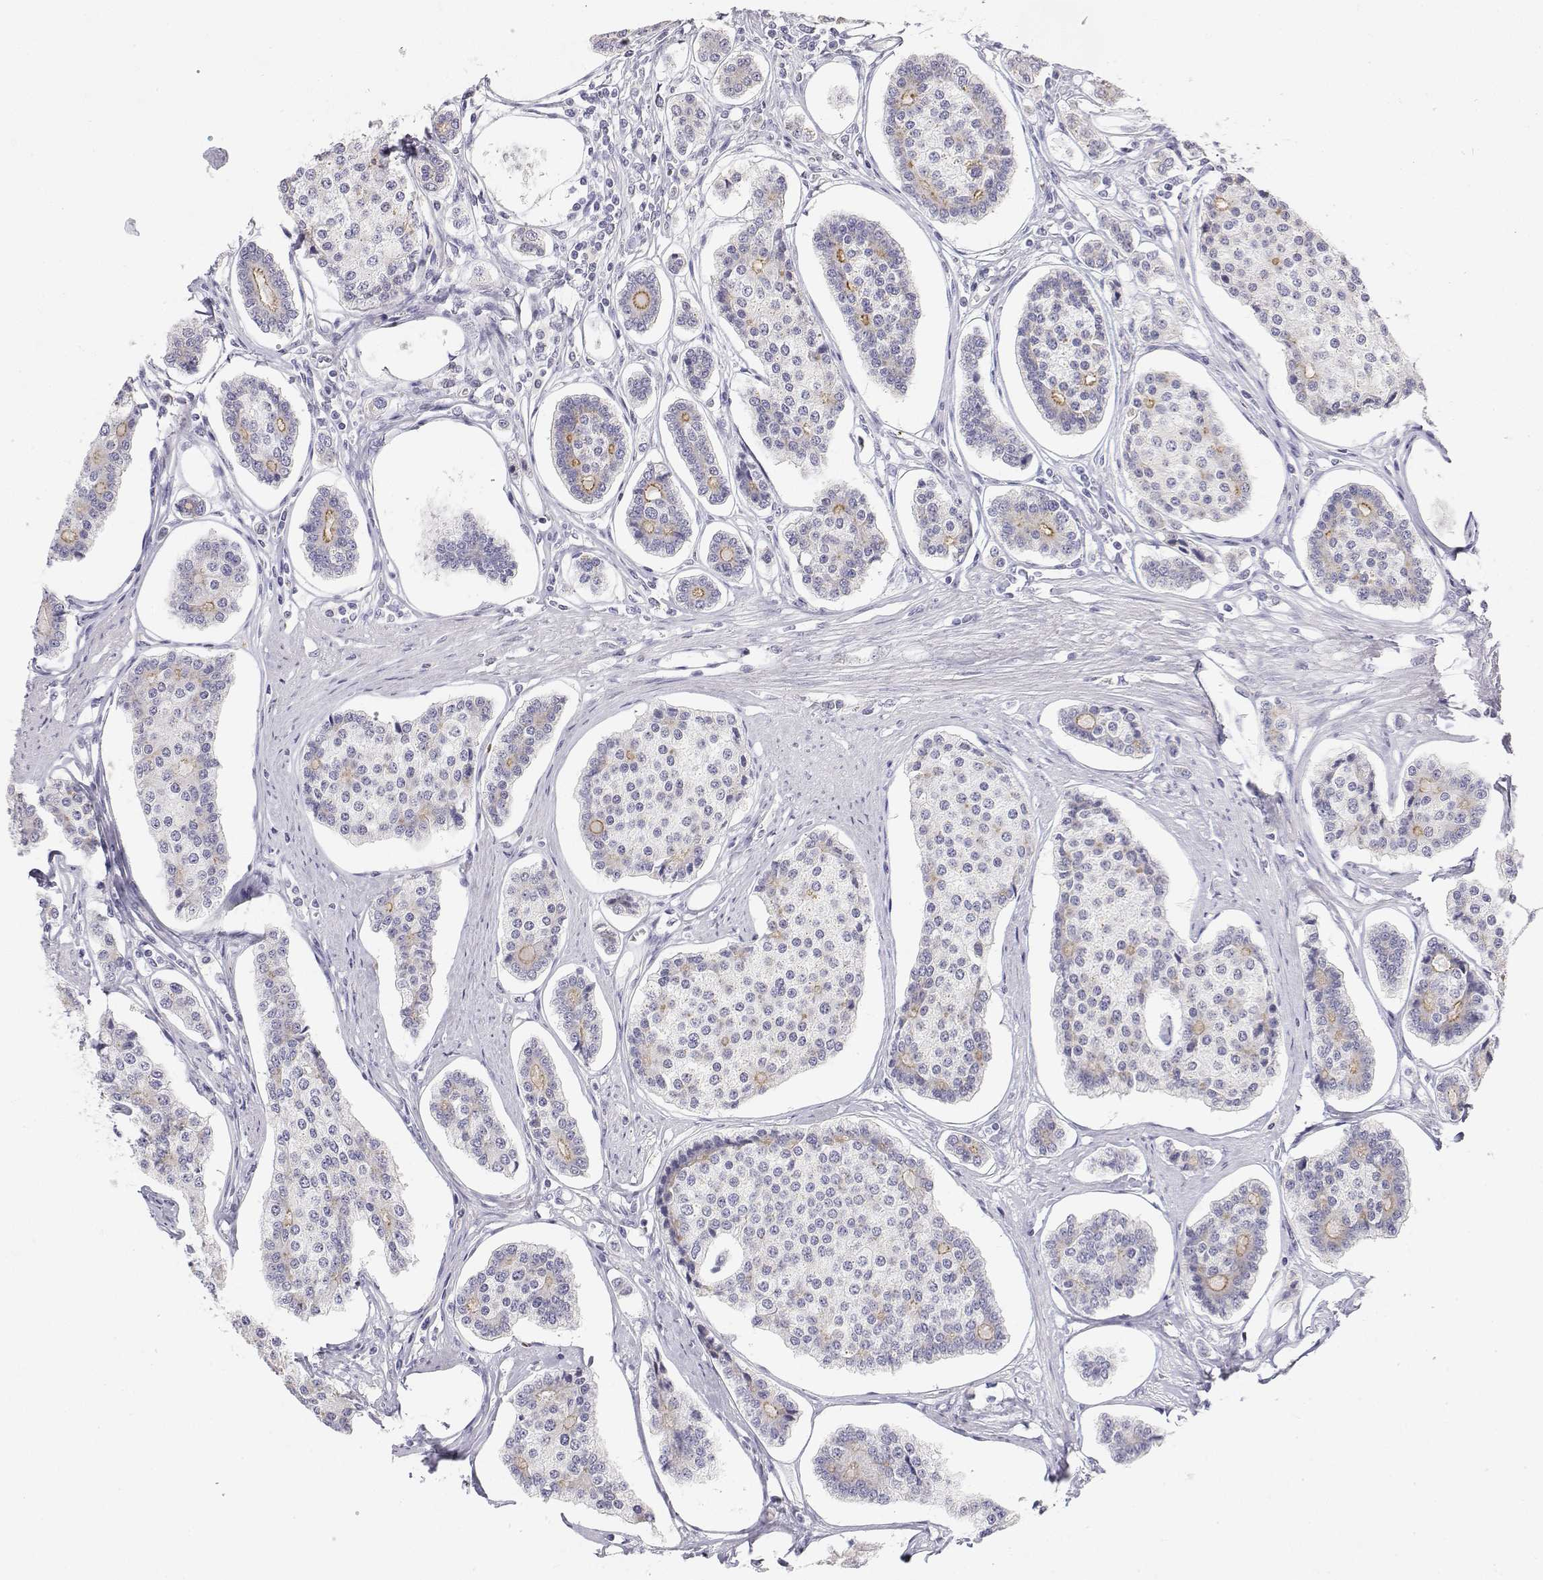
{"staining": {"intensity": "weak", "quantity": "<25%", "location": "cytoplasmic/membranous"}, "tissue": "carcinoid", "cell_type": "Tumor cells", "image_type": "cancer", "snomed": [{"axis": "morphology", "description": "Carcinoid, malignant, NOS"}, {"axis": "topography", "description": "Small intestine"}], "caption": "Carcinoid was stained to show a protein in brown. There is no significant staining in tumor cells.", "gene": "MISP", "patient": {"sex": "female", "age": 65}}